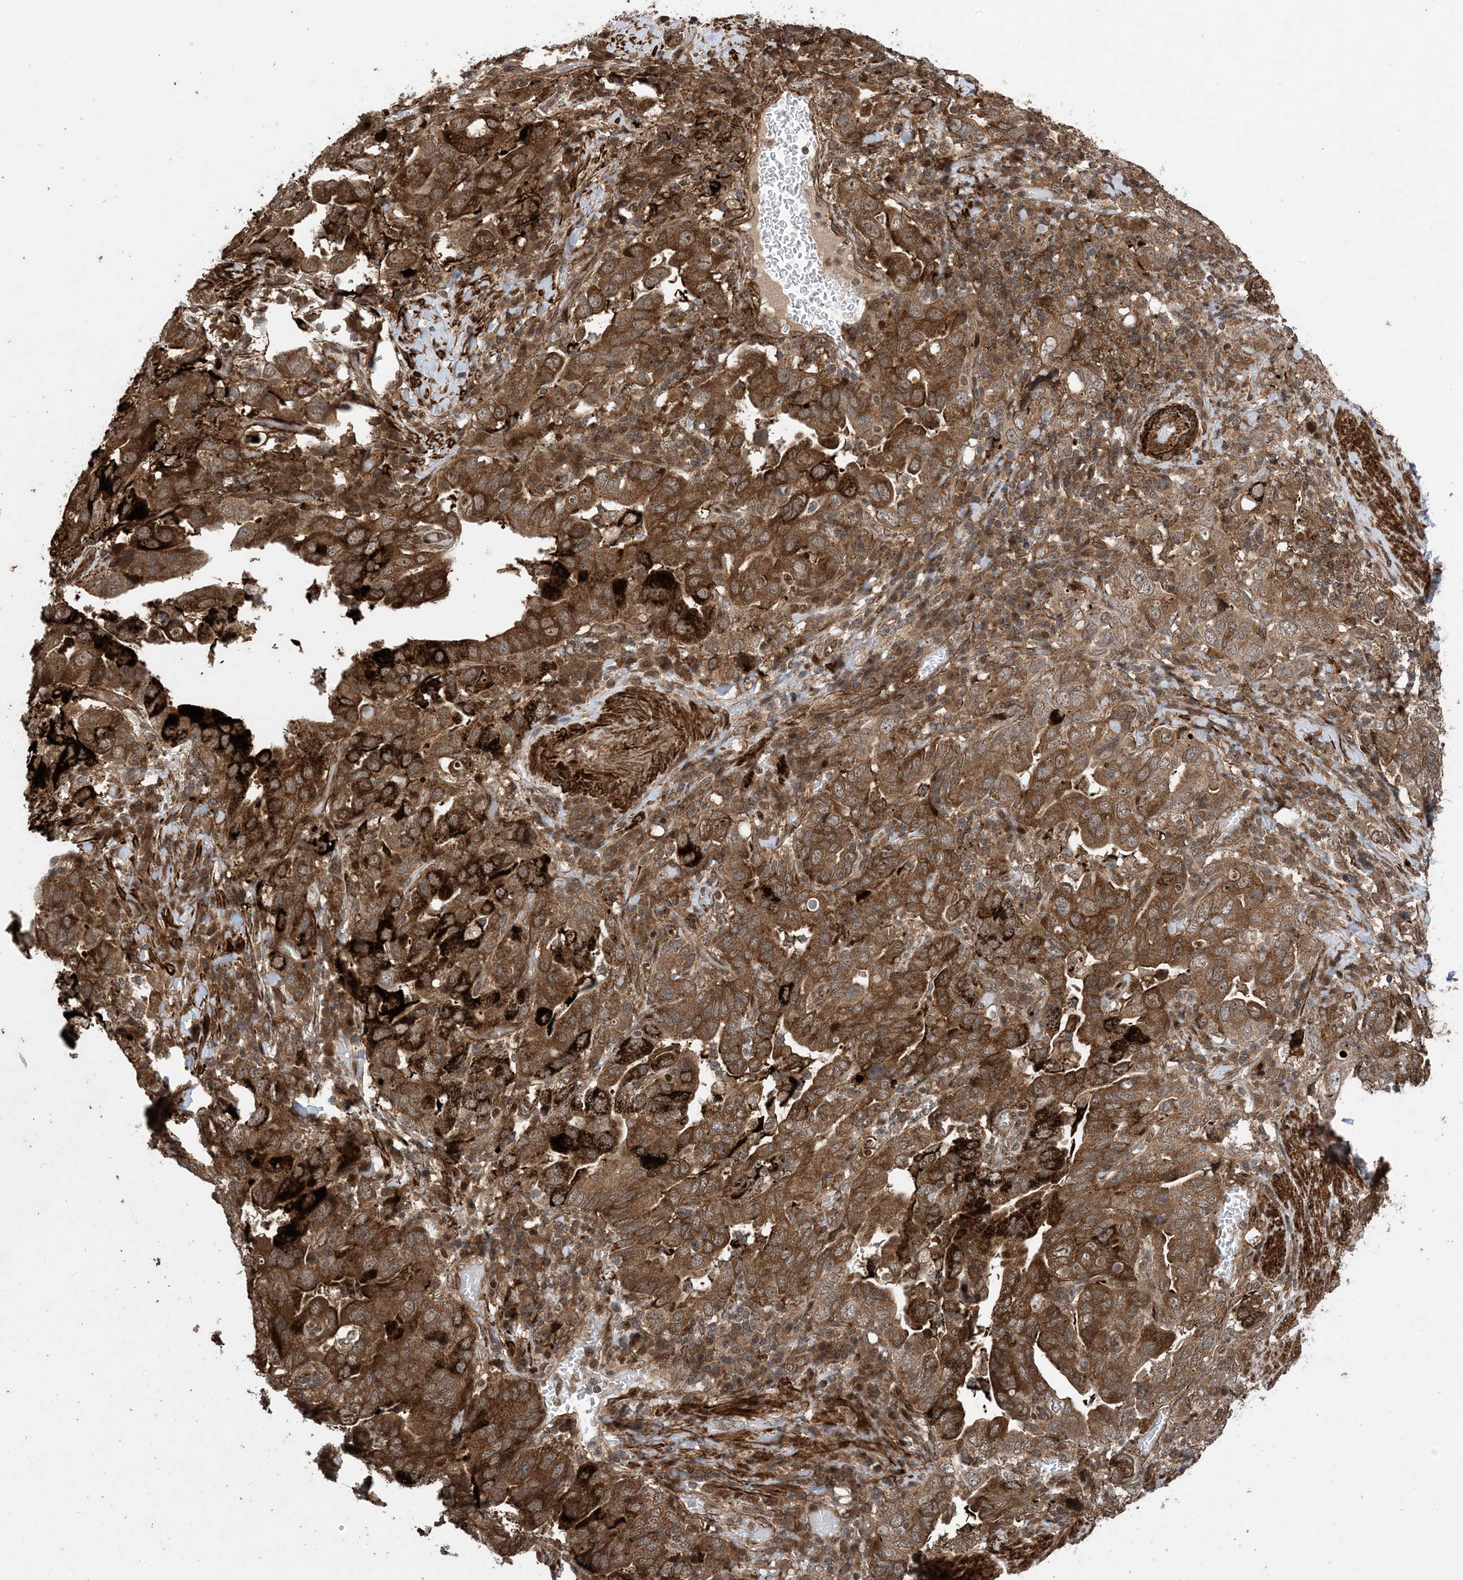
{"staining": {"intensity": "strong", "quantity": ">75%", "location": "cytoplasmic/membranous"}, "tissue": "stomach cancer", "cell_type": "Tumor cells", "image_type": "cancer", "snomed": [{"axis": "morphology", "description": "Adenocarcinoma, NOS"}, {"axis": "topography", "description": "Stomach, upper"}], "caption": "Stomach adenocarcinoma stained with immunohistochemistry exhibits strong cytoplasmic/membranous staining in about >75% of tumor cells.", "gene": "ZNF511", "patient": {"sex": "male", "age": 62}}